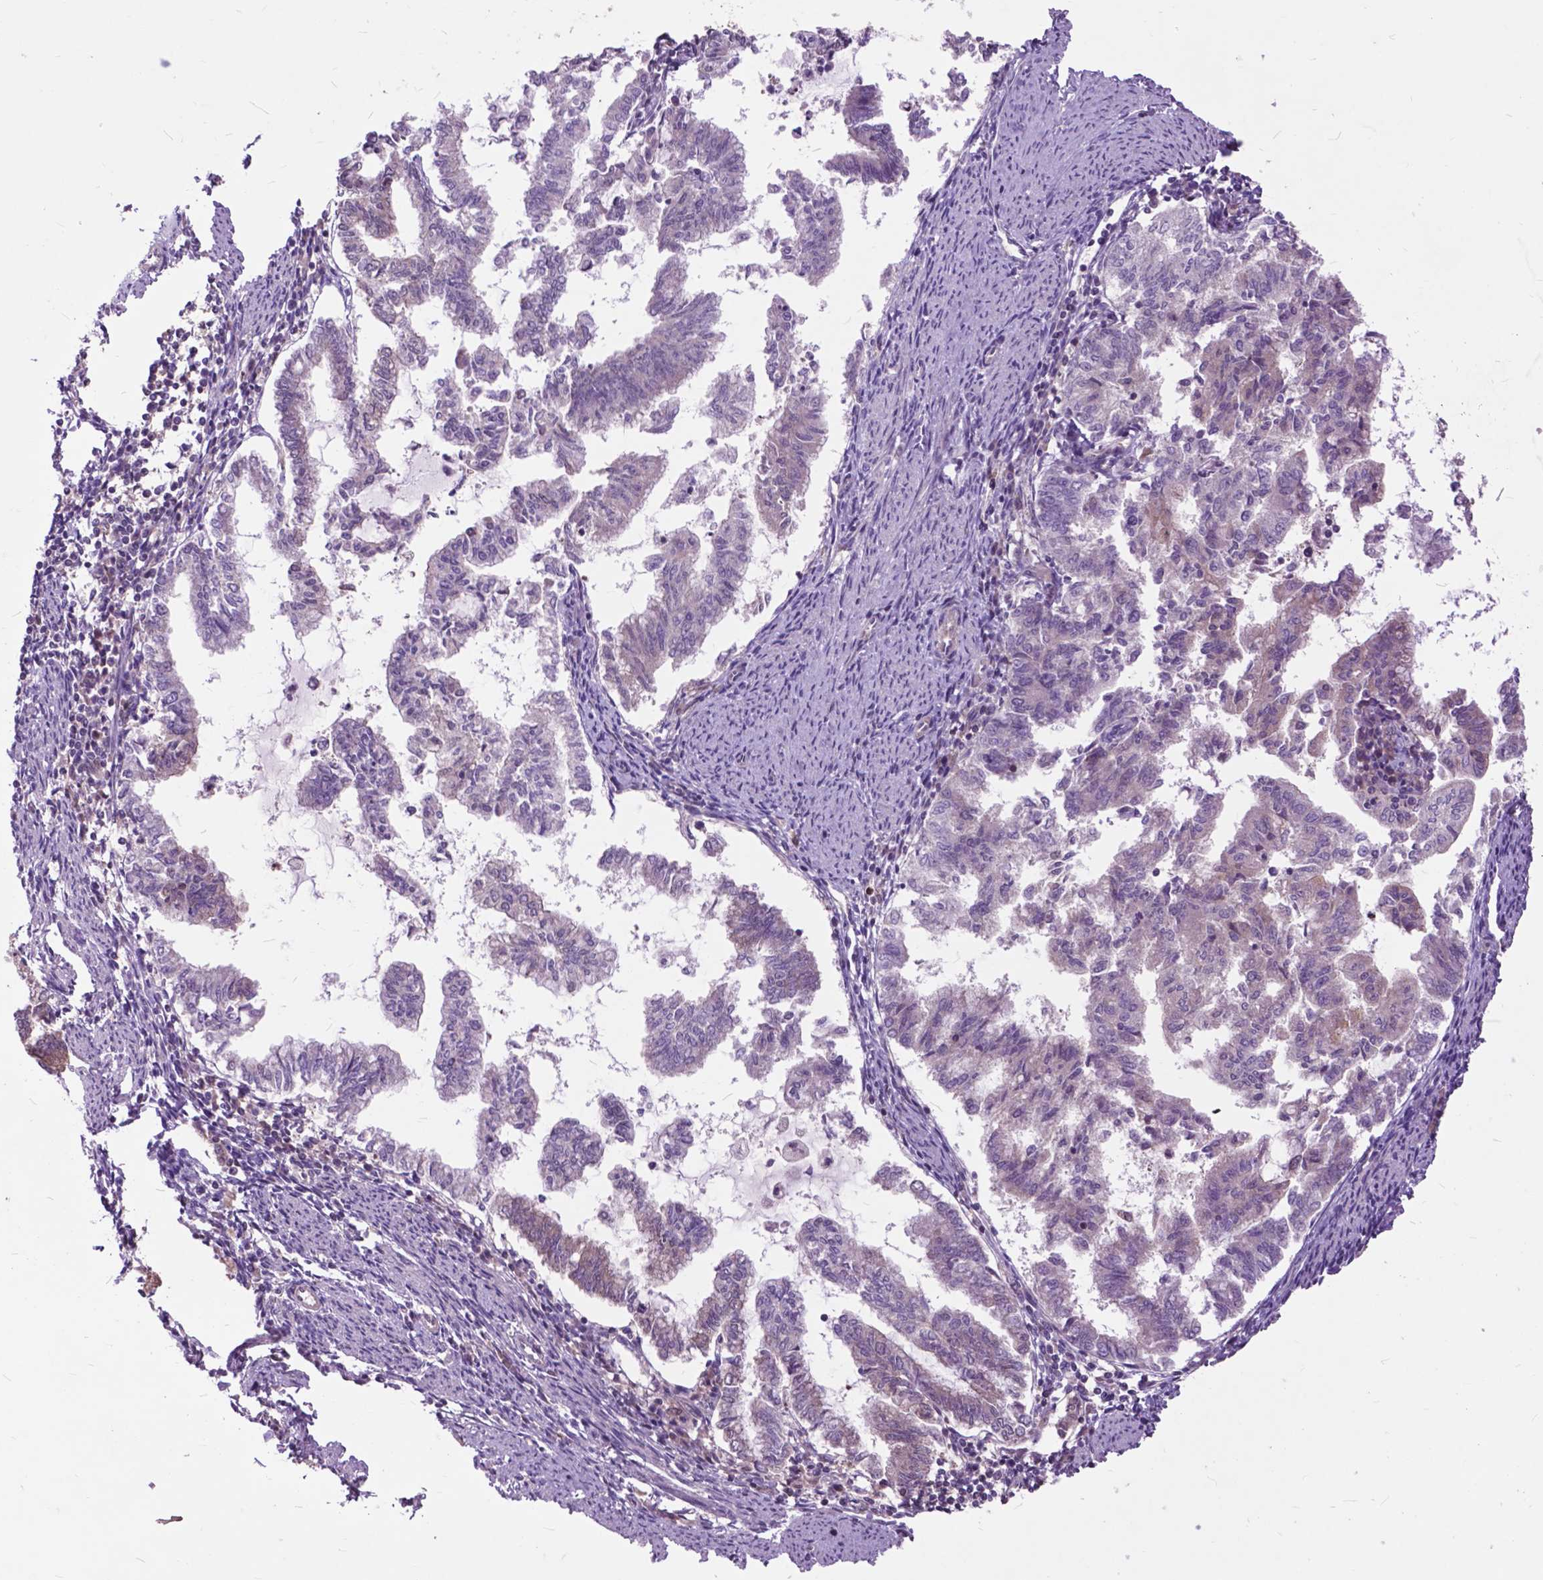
{"staining": {"intensity": "weak", "quantity": "25%-75%", "location": "cytoplasmic/membranous"}, "tissue": "endometrial cancer", "cell_type": "Tumor cells", "image_type": "cancer", "snomed": [{"axis": "morphology", "description": "Adenocarcinoma, NOS"}, {"axis": "topography", "description": "Endometrium"}], "caption": "Endometrial cancer (adenocarcinoma) stained for a protein displays weak cytoplasmic/membranous positivity in tumor cells. Immunohistochemistry stains the protein of interest in brown and the nuclei are stained blue.", "gene": "ARAF", "patient": {"sex": "female", "age": 79}}